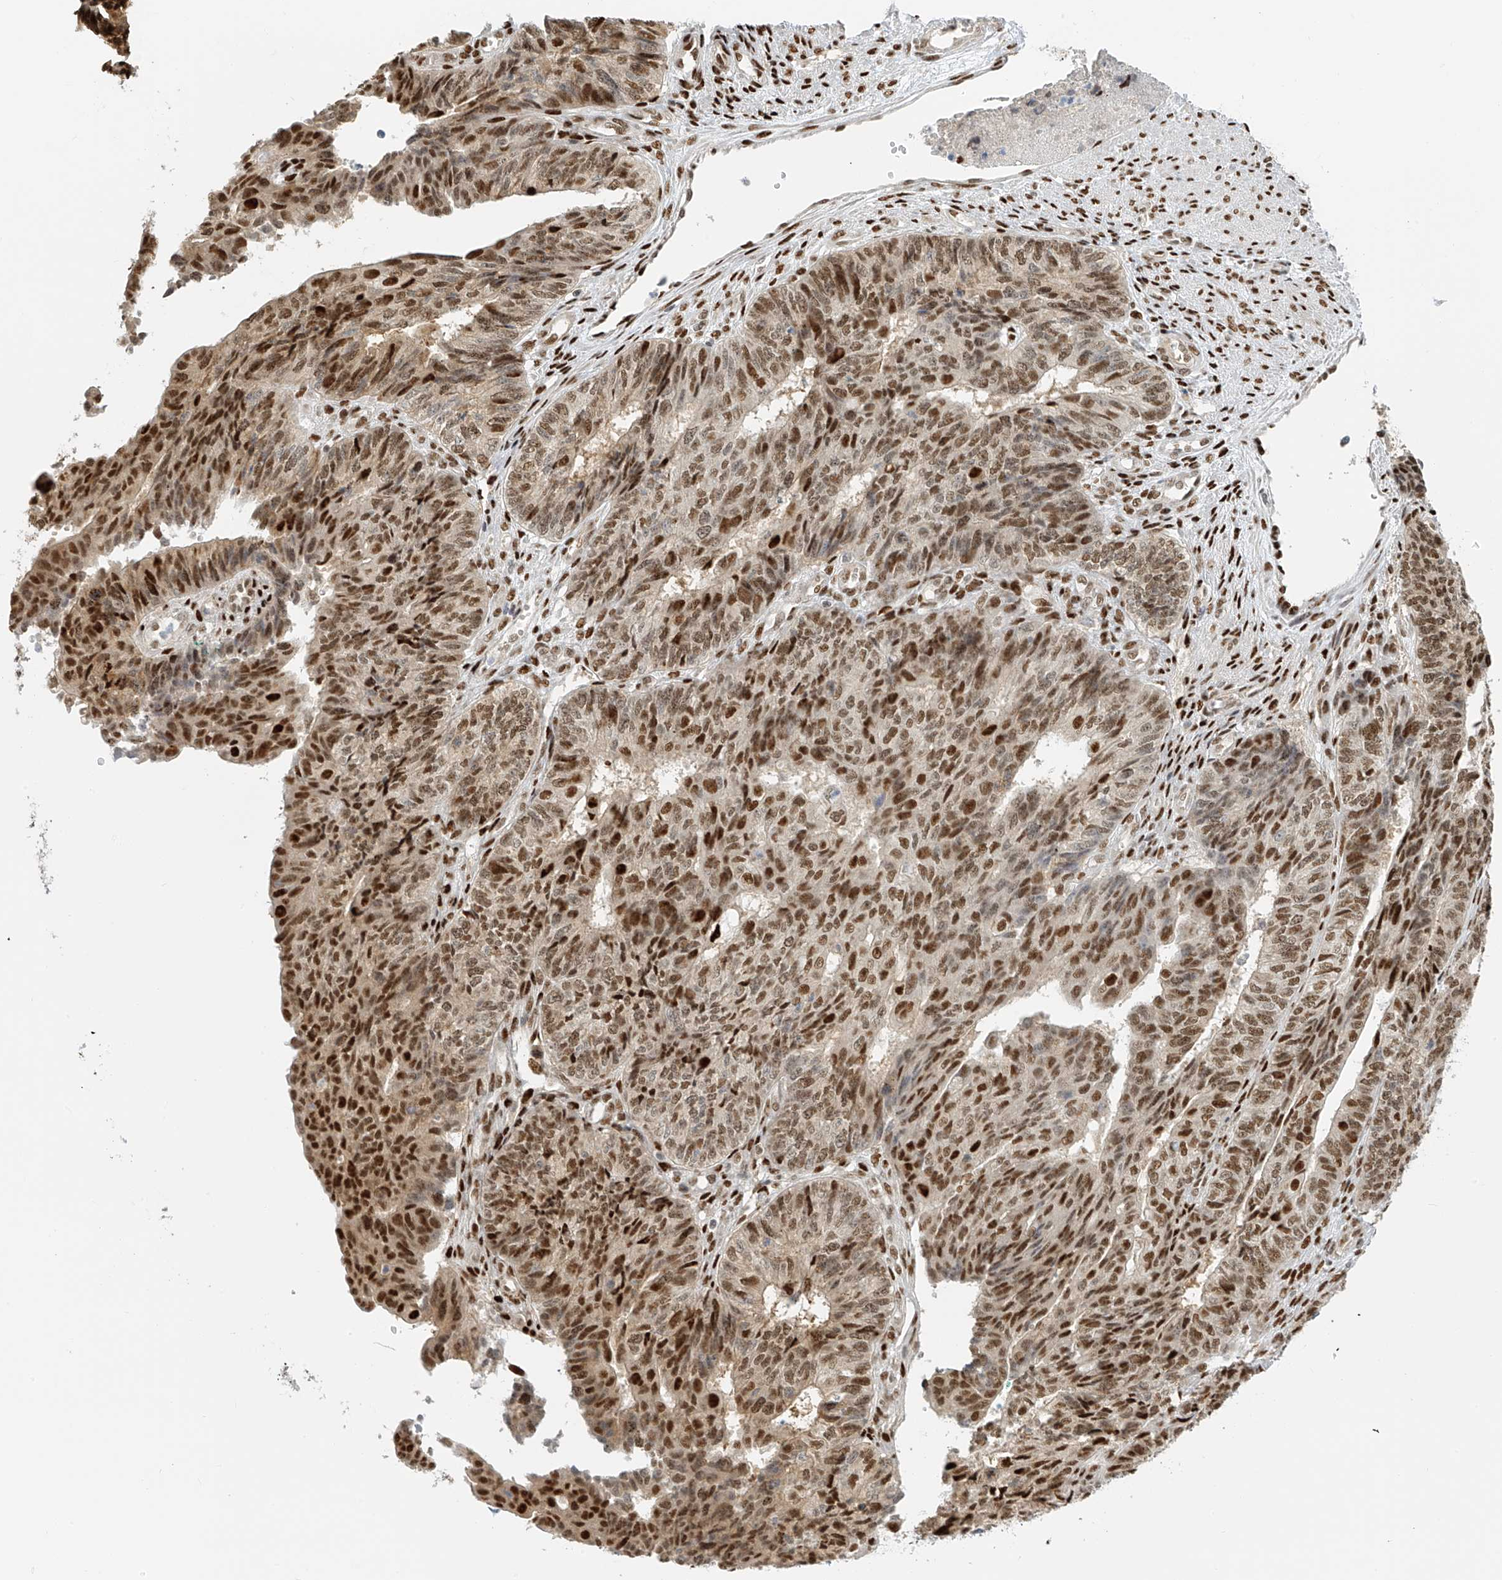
{"staining": {"intensity": "strong", "quantity": ">75%", "location": "nuclear"}, "tissue": "endometrial cancer", "cell_type": "Tumor cells", "image_type": "cancer", "snomed": [{"axis": "morphology", "description": "Adenocarcinoma, NOS"}, {"axis": "topography", "description": "Endometrium"}], "caption": "IHC histopathology image of endometrial adenocarcinoma stained for a protein (brown), which reveals high levels of strong nuclear staining in approximately >75% of tumor cells.", "gene": "ZNF514", "patient": {"sex": "female", "age": 32}}